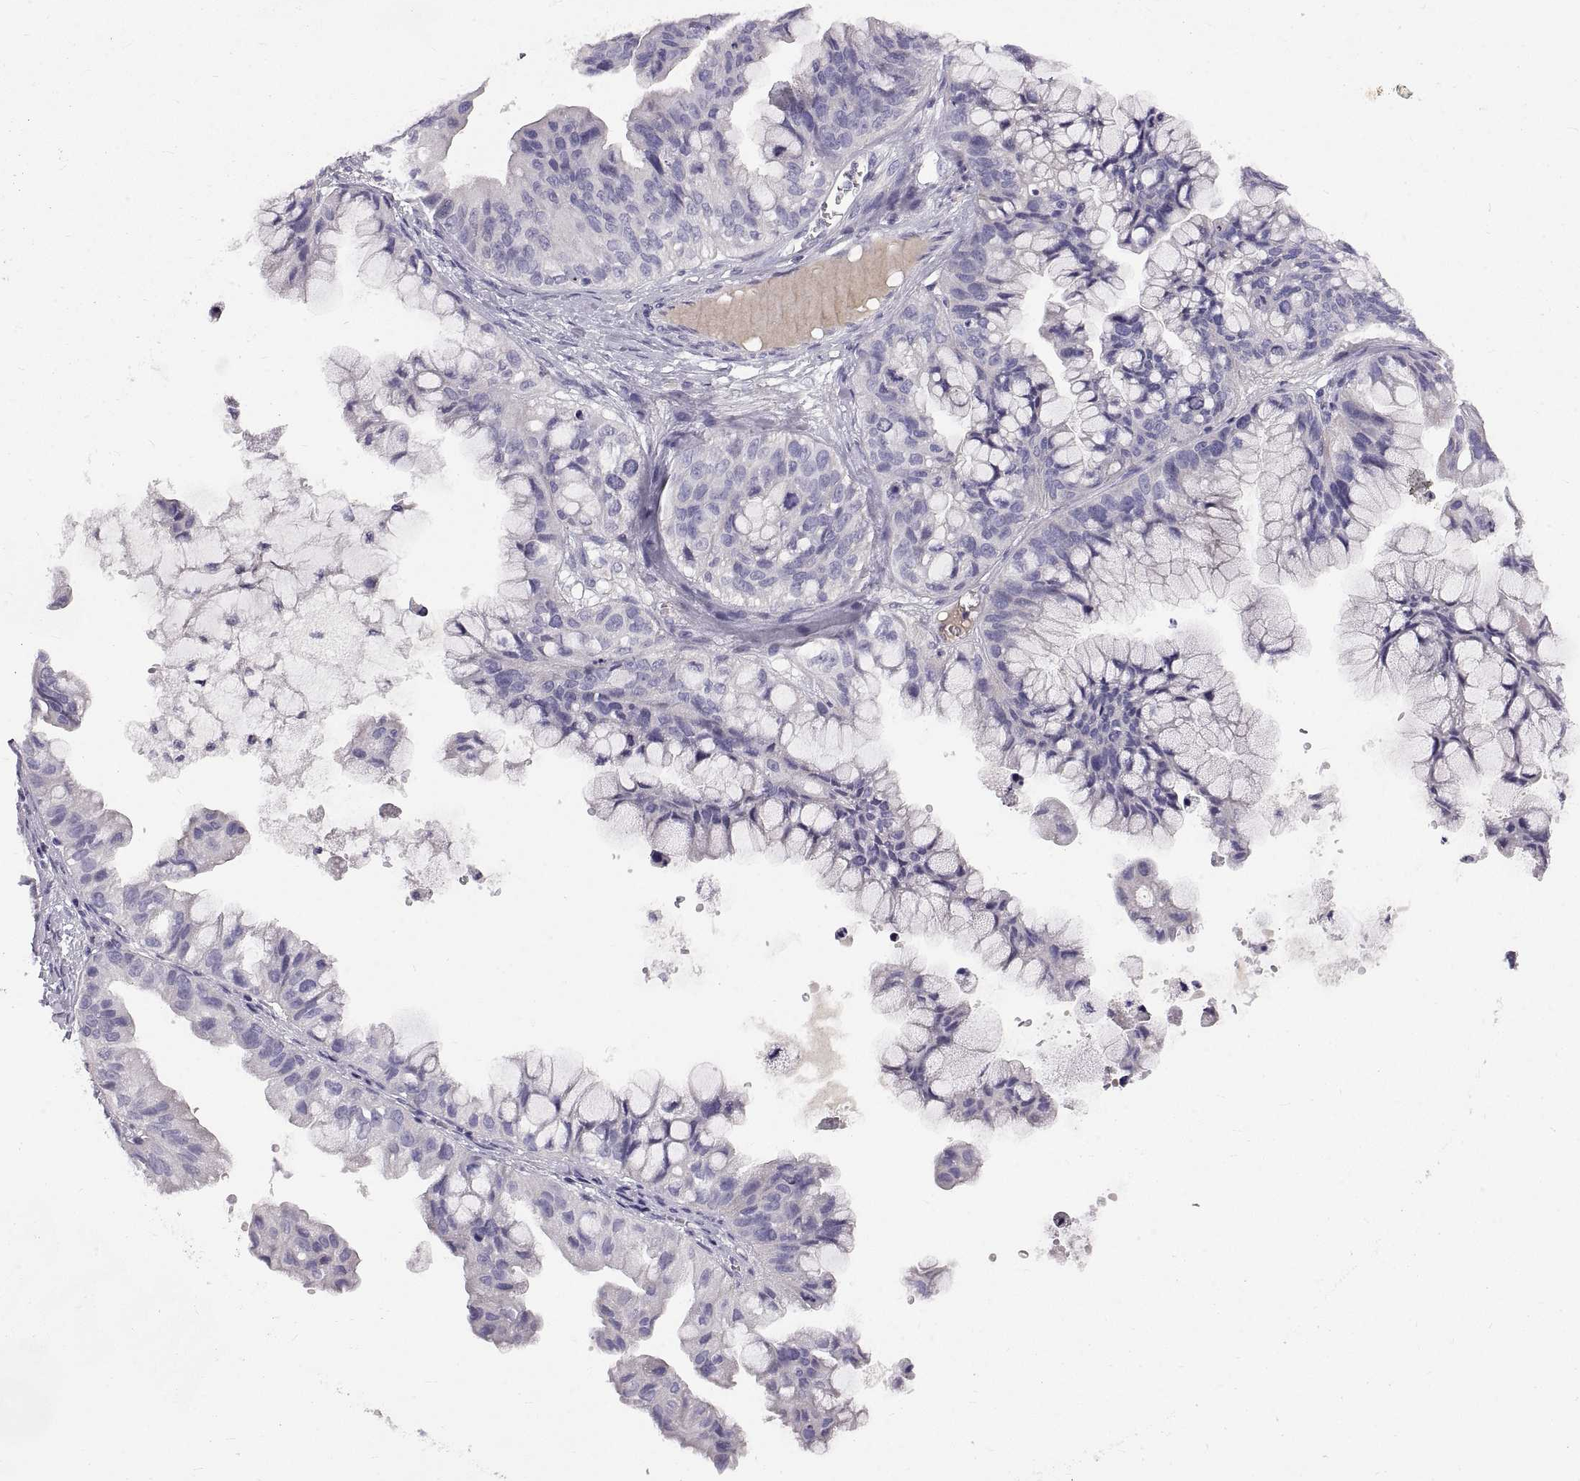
{"staining": {"intensity": "negative", "quantity": "none", "location": "none"}, "tissue": "ovarian cancer", "cell_type": "Tumor cells", "image_type": "cancer", "snomed": [{"axis": "morphology", "description": "Cystadenocarcinoma, mucinous, NOS"}, {"axis": "topography", "description": "Ovary"}], "caption": "Image shows no protein expression in tumor cells of ovarian cancer (mucinous cystadenocarcinoma) tissue. Brightfield microscopy of IHC stained with DAB (brown) and hematoxylin (blue), captured at high magnification.", "gene": "ADAM32", "patient": {"sex": "female", "age": 76}}